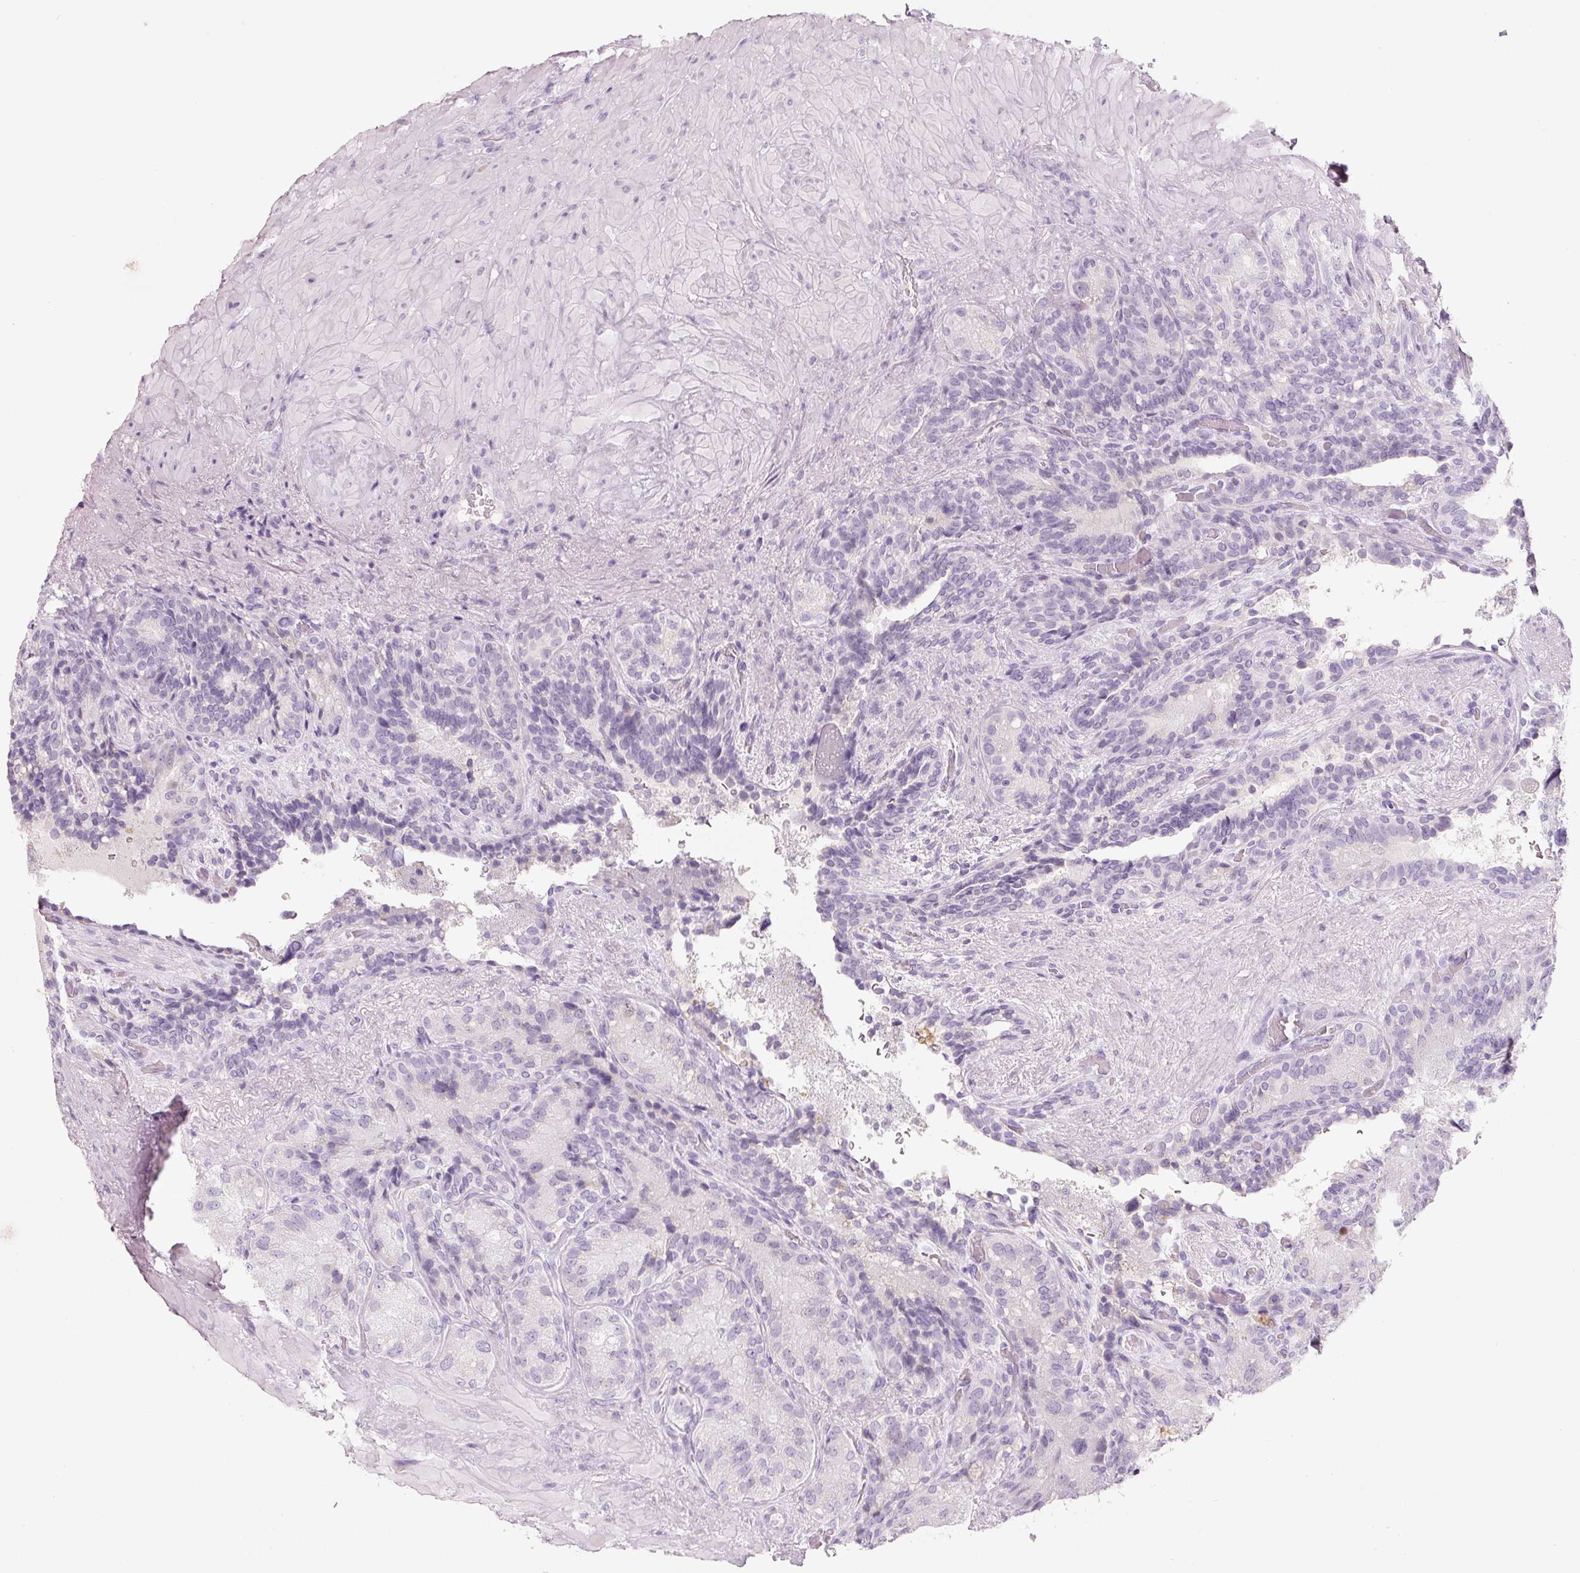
{"staining": {"intensity": "negative", "quantity": "none", "location": "none"}, "tissue": "seminal vesicle", "cell_type": "Glandular cells", "image_type": "normal", "snomed": [{"axis": "morphology", "description": "Normal tissue, NOS"}, {"axis": "topography", "description": "Seminal veicle"}], "caption": "This histopathology image is of normal seminal vesicle stained with immunohistochemistry to label a protein in brown with the nuclei are counter-stained blue. There is no positivity in glandular cells. (DAB IHC, high magnification).", "gene": "ENSG00000206549", "patient": {"sex": "male", "age": 69}}